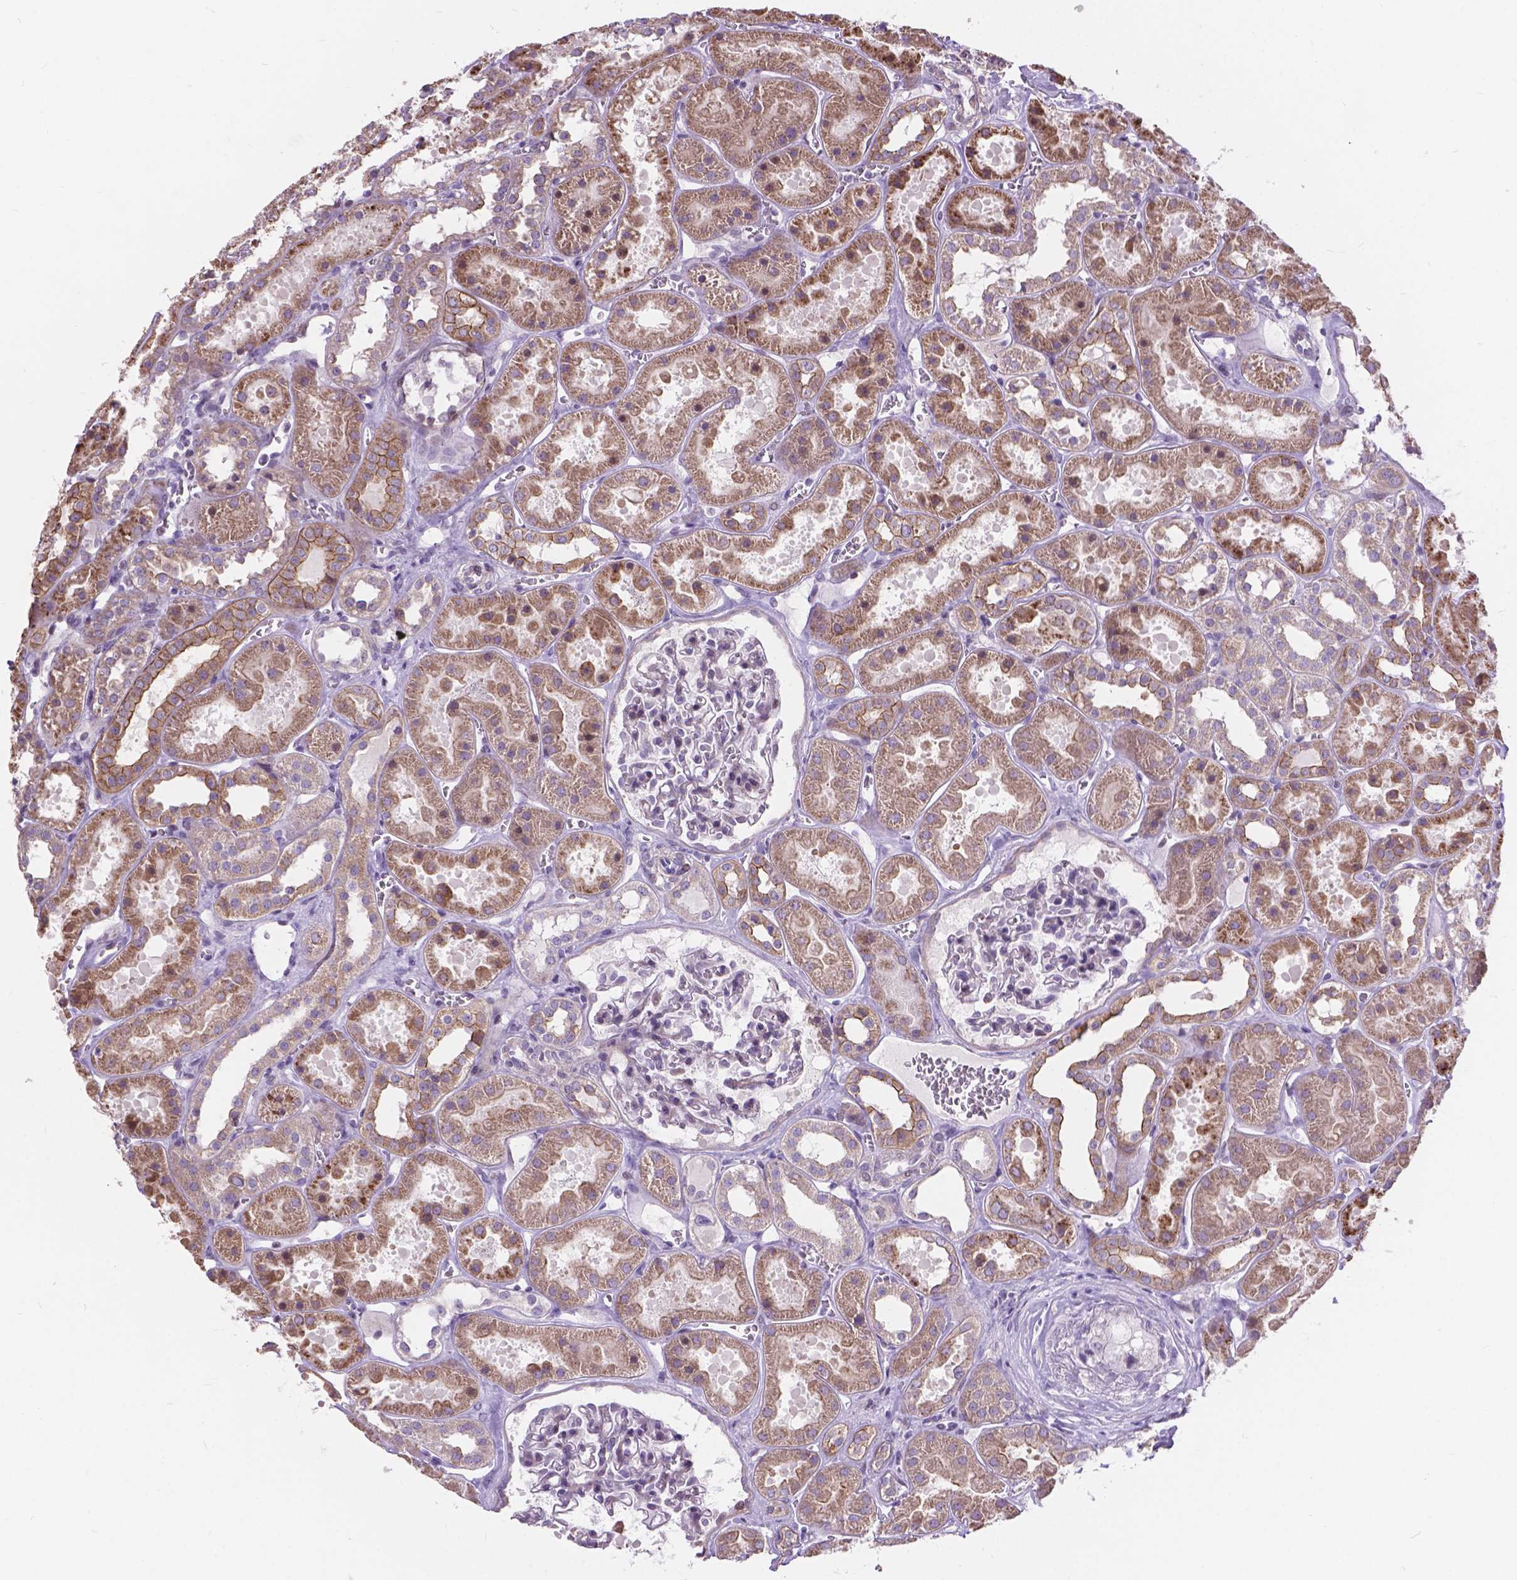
{"staining": {"intensity": "negative", "quantity": "none", "location": "none"}, "tissue": "kidney", "cell_type": "Cells in glomeruli", "image_type": "normal", "snomed": [{"axis": "morphology", "description": "Normal tissue, NOS"}, {"axis": "topography", "description": "Kidney"}], "caption": "Immunohistochemistry (IHC) micrograph of unremarkable kidney: human kidney stained with DAB (3,3'-diaminobenzidine) displays no significant protein expression in cells in glomeruli.", "gene": "MYH14", "patient": {"sex": "female", "age": 41}}